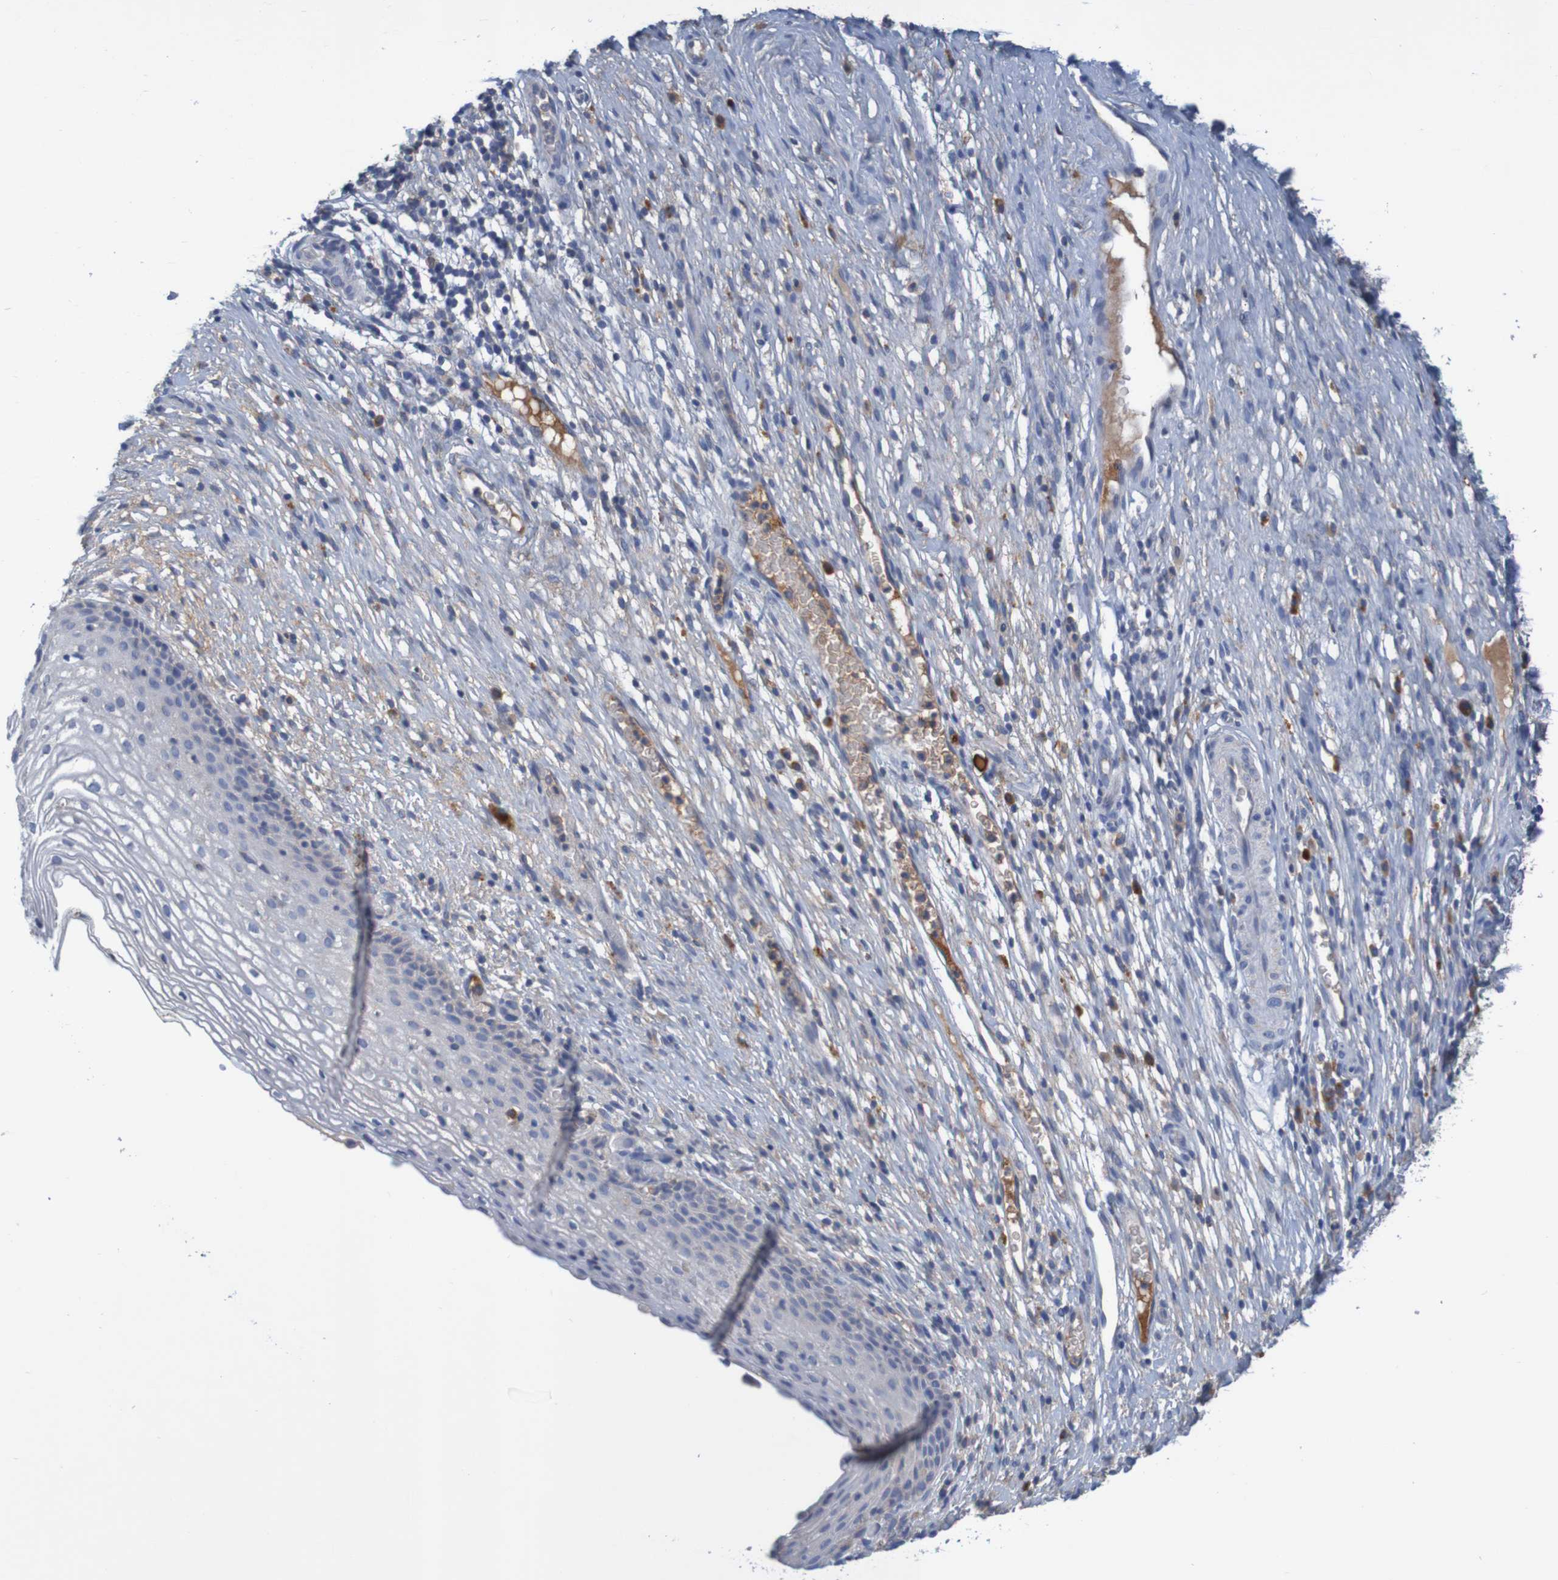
{"staining": {"intensity": "negative", "quantity": "none", "location": "none"}, "tissue": "cervical cancer", "cell_type": "Tumor cells", "image_type": "cancer", "snomed": [{"axis": "morphology", "description": "Squamous cell carcinoma, NOS"}, {"axis": "topography", "description": "Cervix"}], "caption": "Squamous cell carcinoma (cervical) stained for a protein using immunohistochemistry displays no positivity tumor cells.", "gene": "LTA", "patient": {"sex": "female", "age": 51}}